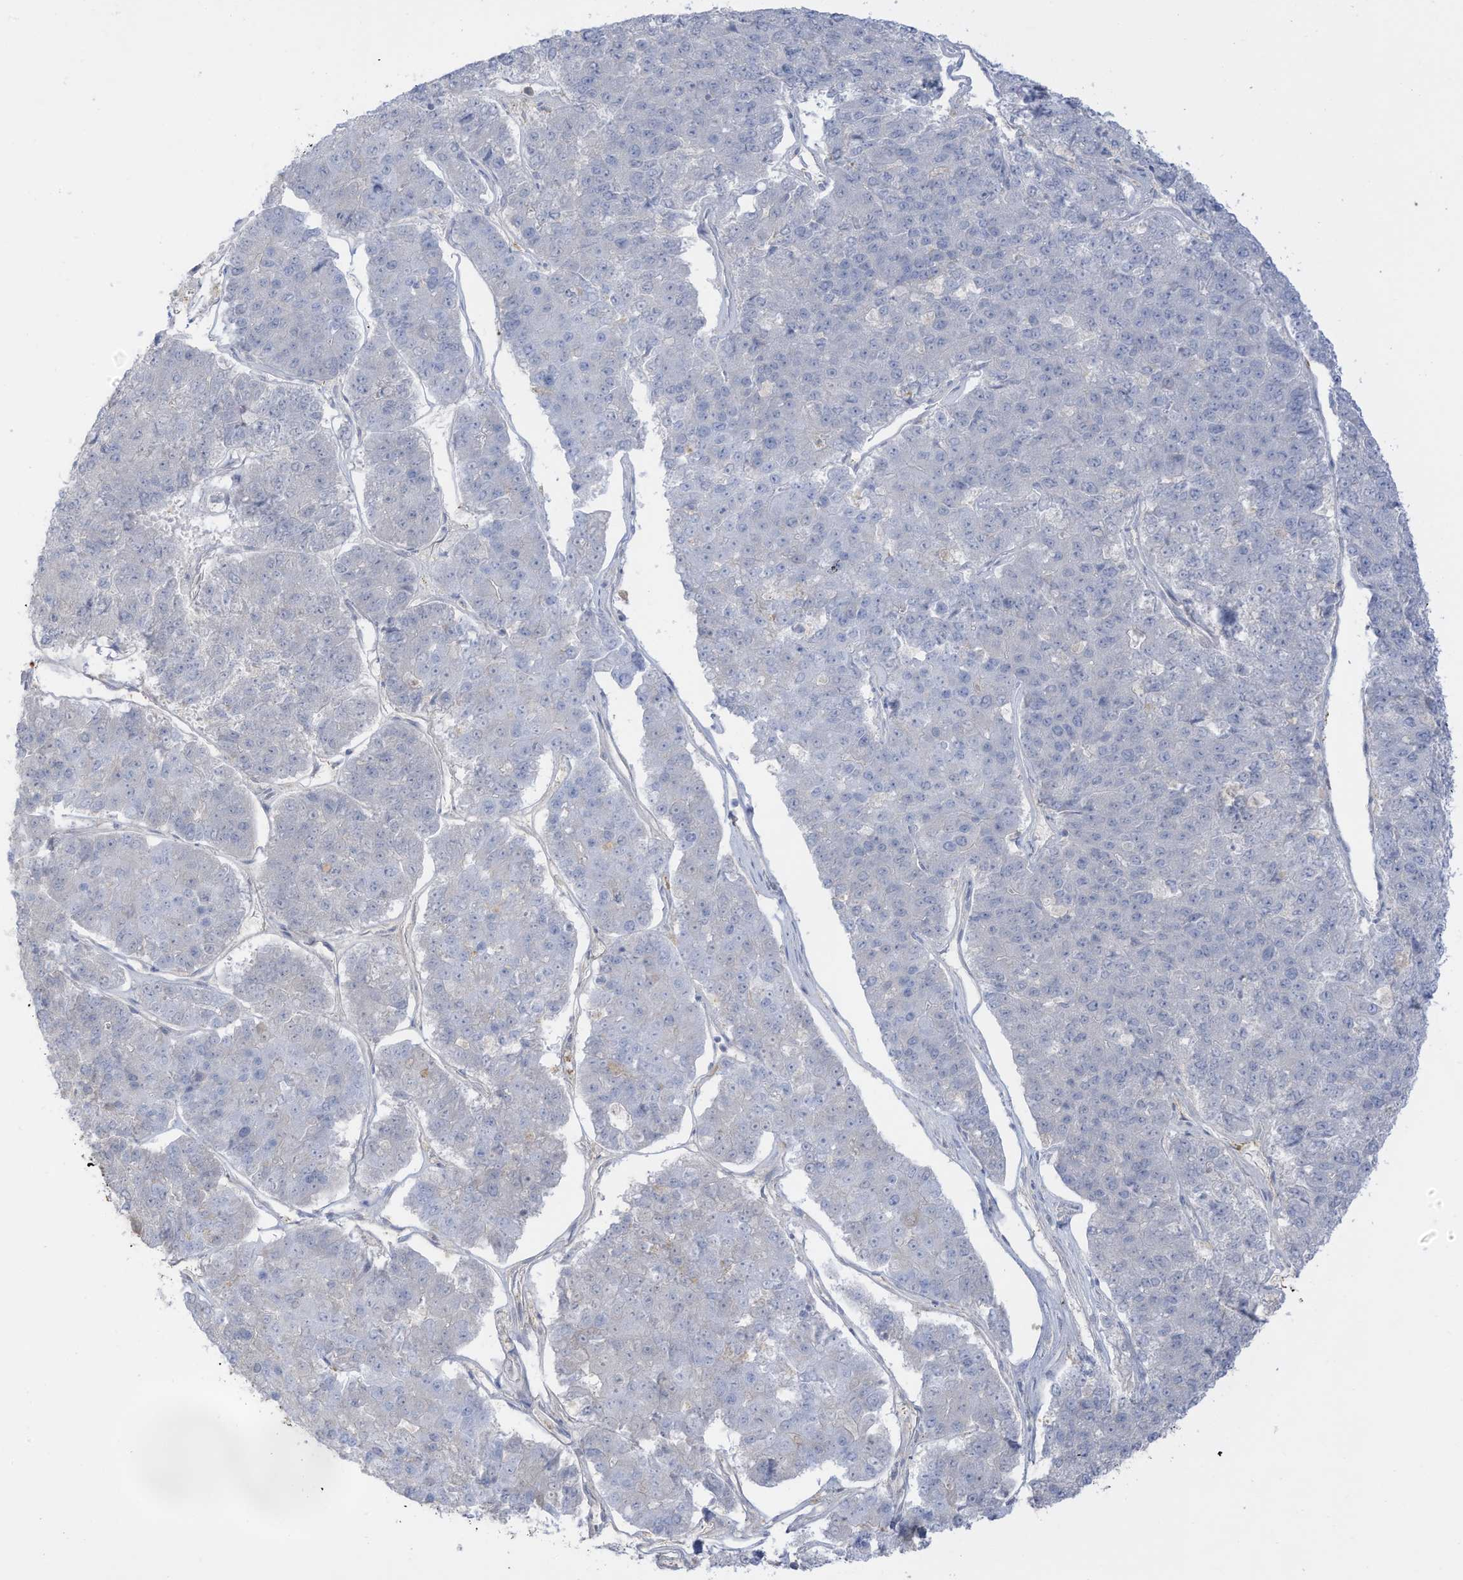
{"staining": {"intensity": "negative", "quantity": "none", "location": "none"}, "tissue": "pancreatic cancer", "cell_type": "Tumor cells", "image_type": "cancer", "snomed": [{"axis": "morphology", "description": "Adenocarcinoma, NOS"}, {"axis": "topography", "description": "Pancreas"}], "caption": "Immunohistochemistry of pancreatic cancer (adenocarcinoma) demonstrates no expression in tumor cells.", "gene": "HSD17B13", "patient": {"sex": "male", "age": 50}}